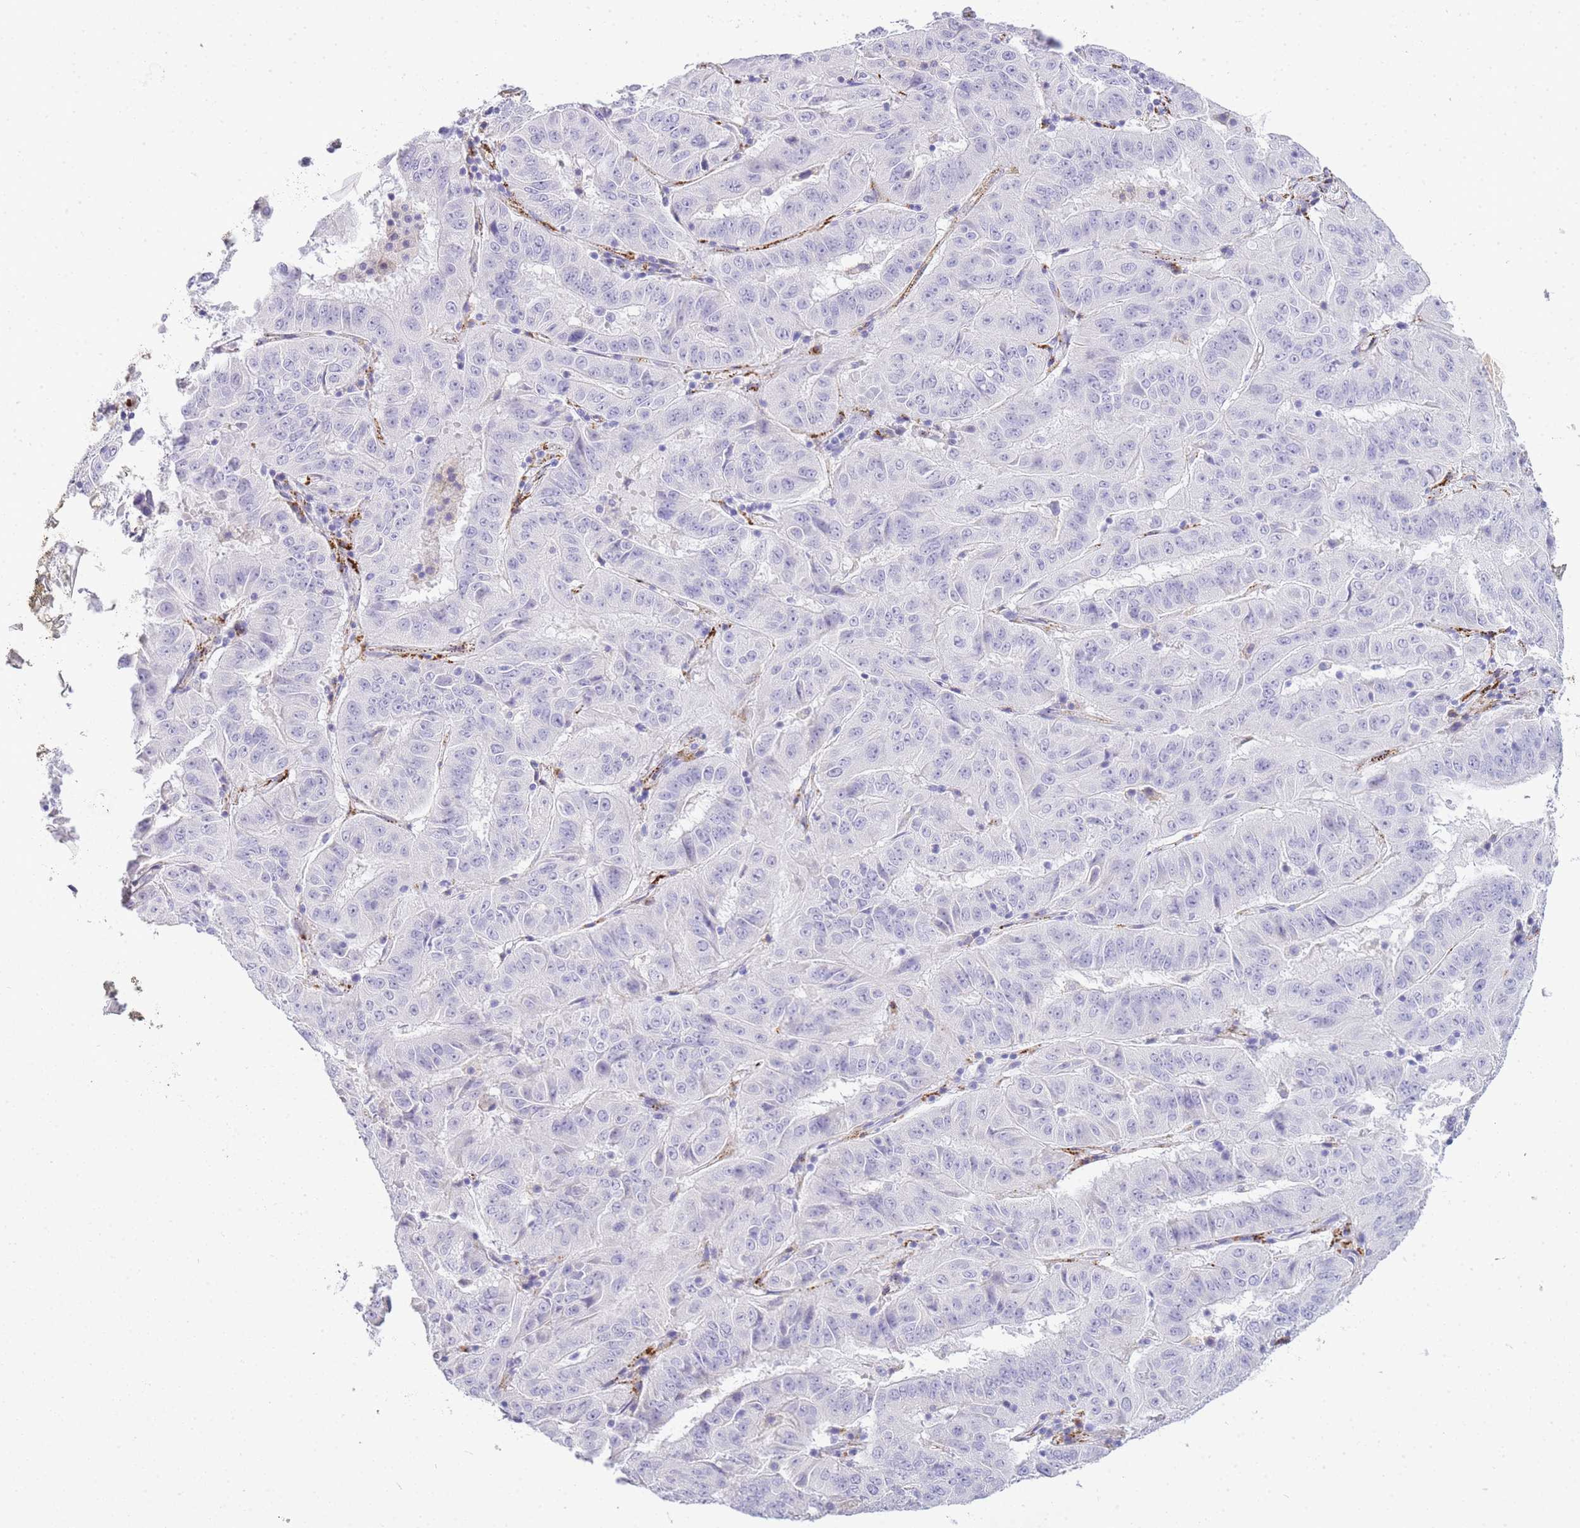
{"staining": {"intensity": "negative", "quantity": "none", "location": "none"}, "tissue": "pancreatic cancer", "cell_type": "Tumor cells", "image_type": "cancer", "snomed": [{"axis": "morphology", "description": "Adenocarcinoma, NOS"}, {"axis": "topography", "description": "Pancreas"}], "caption": "High magnification brightfield microscopy of adenocarcinoma (pancreatic) stained with DAB (3,3'-diaminobenzidine) (brown) and counterstained with hematoxylin (blue): tumor cells show no significant staining.", "gene": "RHO", "patient": {"sex": "male", "age": 63}}